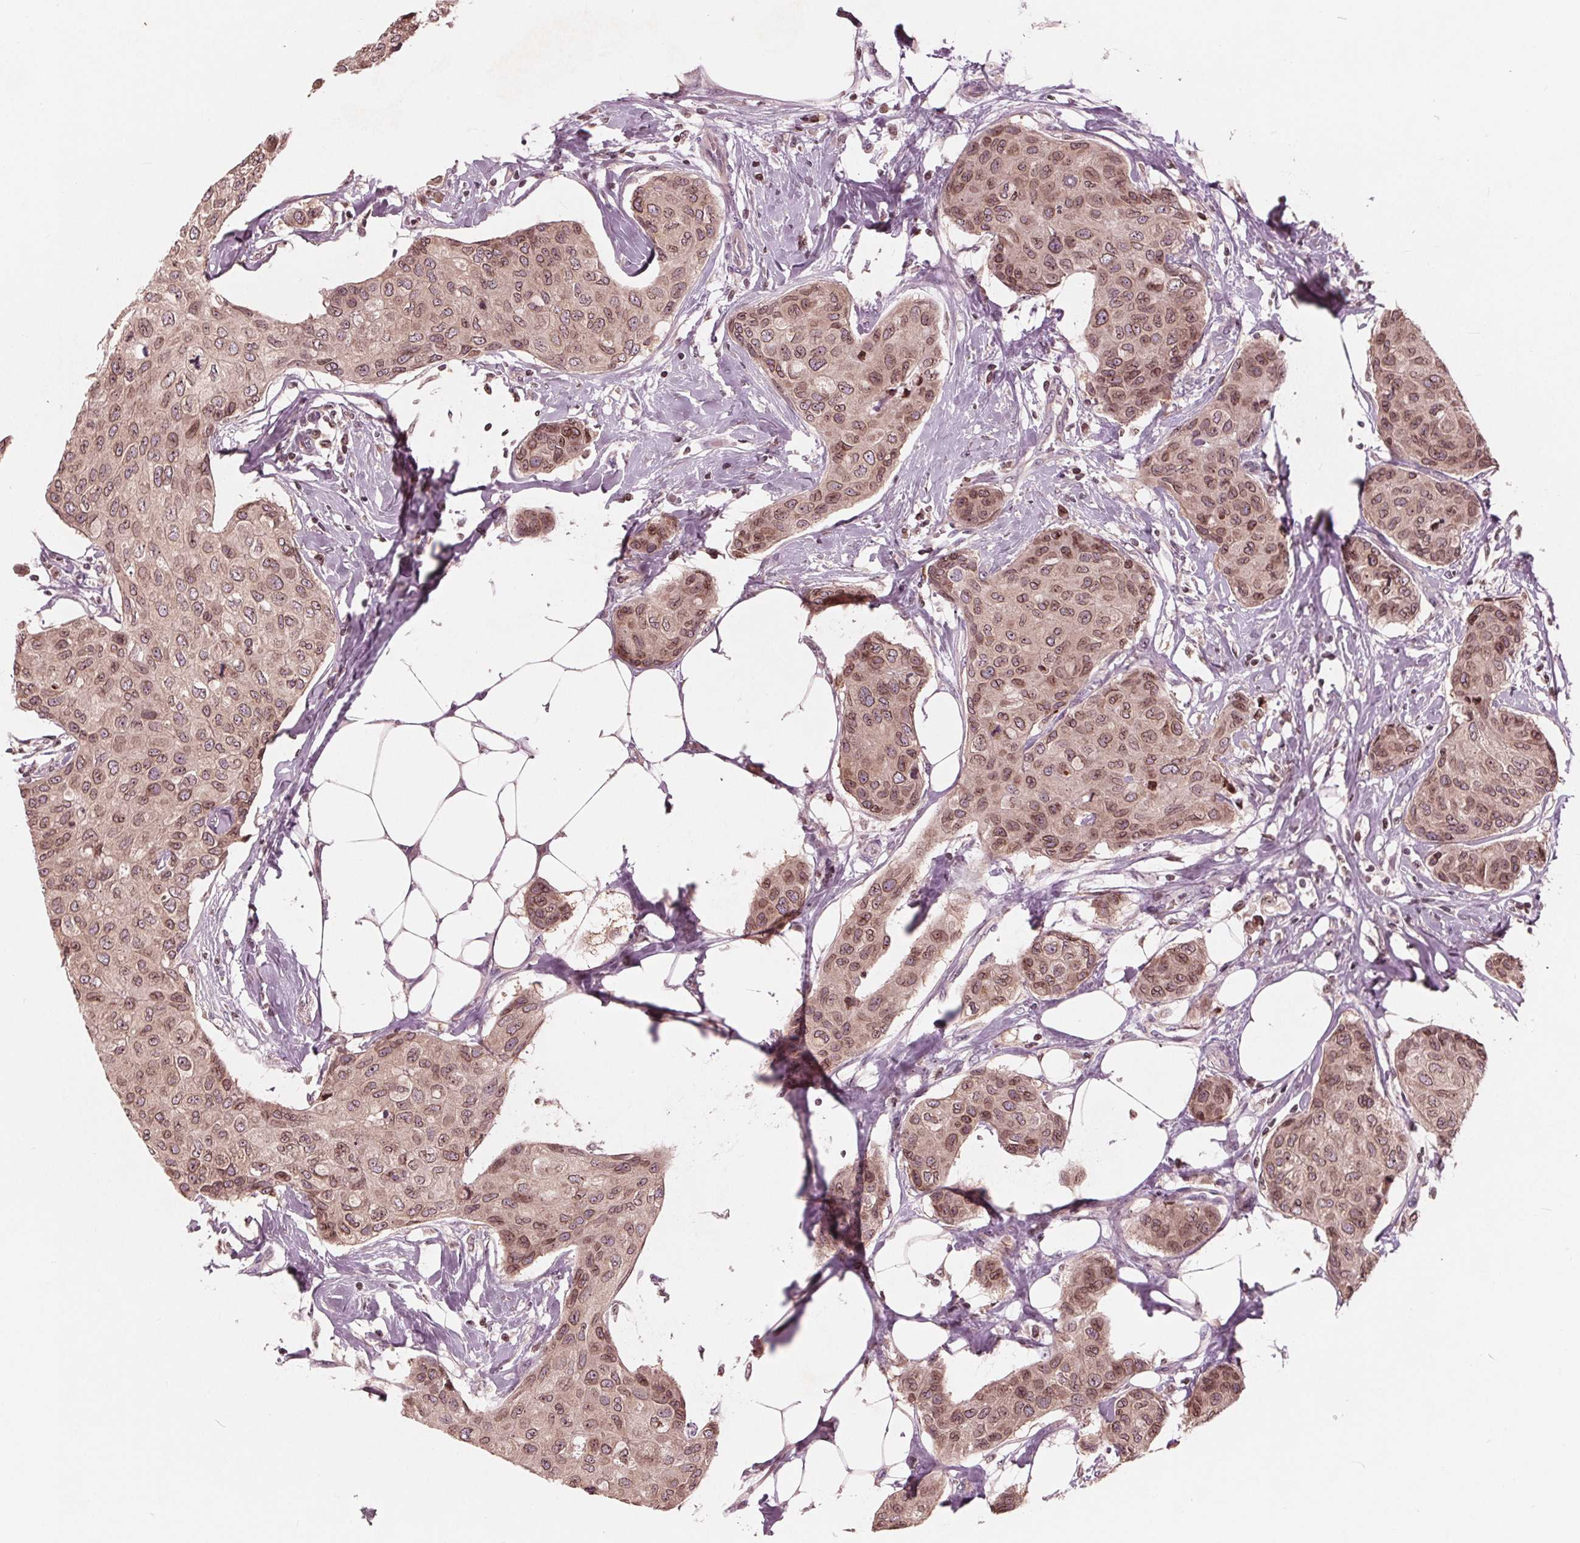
{"staining": {"intensity": "moderate", "quantity": ">75%", "location": "cytoplasmic/membranous,nuclear"}, "tissue": "breast cancer", "cell_type": "Tumor cells", "image_type": "cancer", "snomed": [{"axis": "morphology", "description": "Duct carcinoma"}, {"axis": "topography", "description": "Breast"}], "caption": "This is an image of immunohistochemistry (IHC) staining of breast cancer (invasive ductal carcinoma), which shows moderate staining in the cytoplasmic/membranous and nuclear of tumor cells.", "gene": "NUP210", "patient": {"sex": "female", "age": 80}}